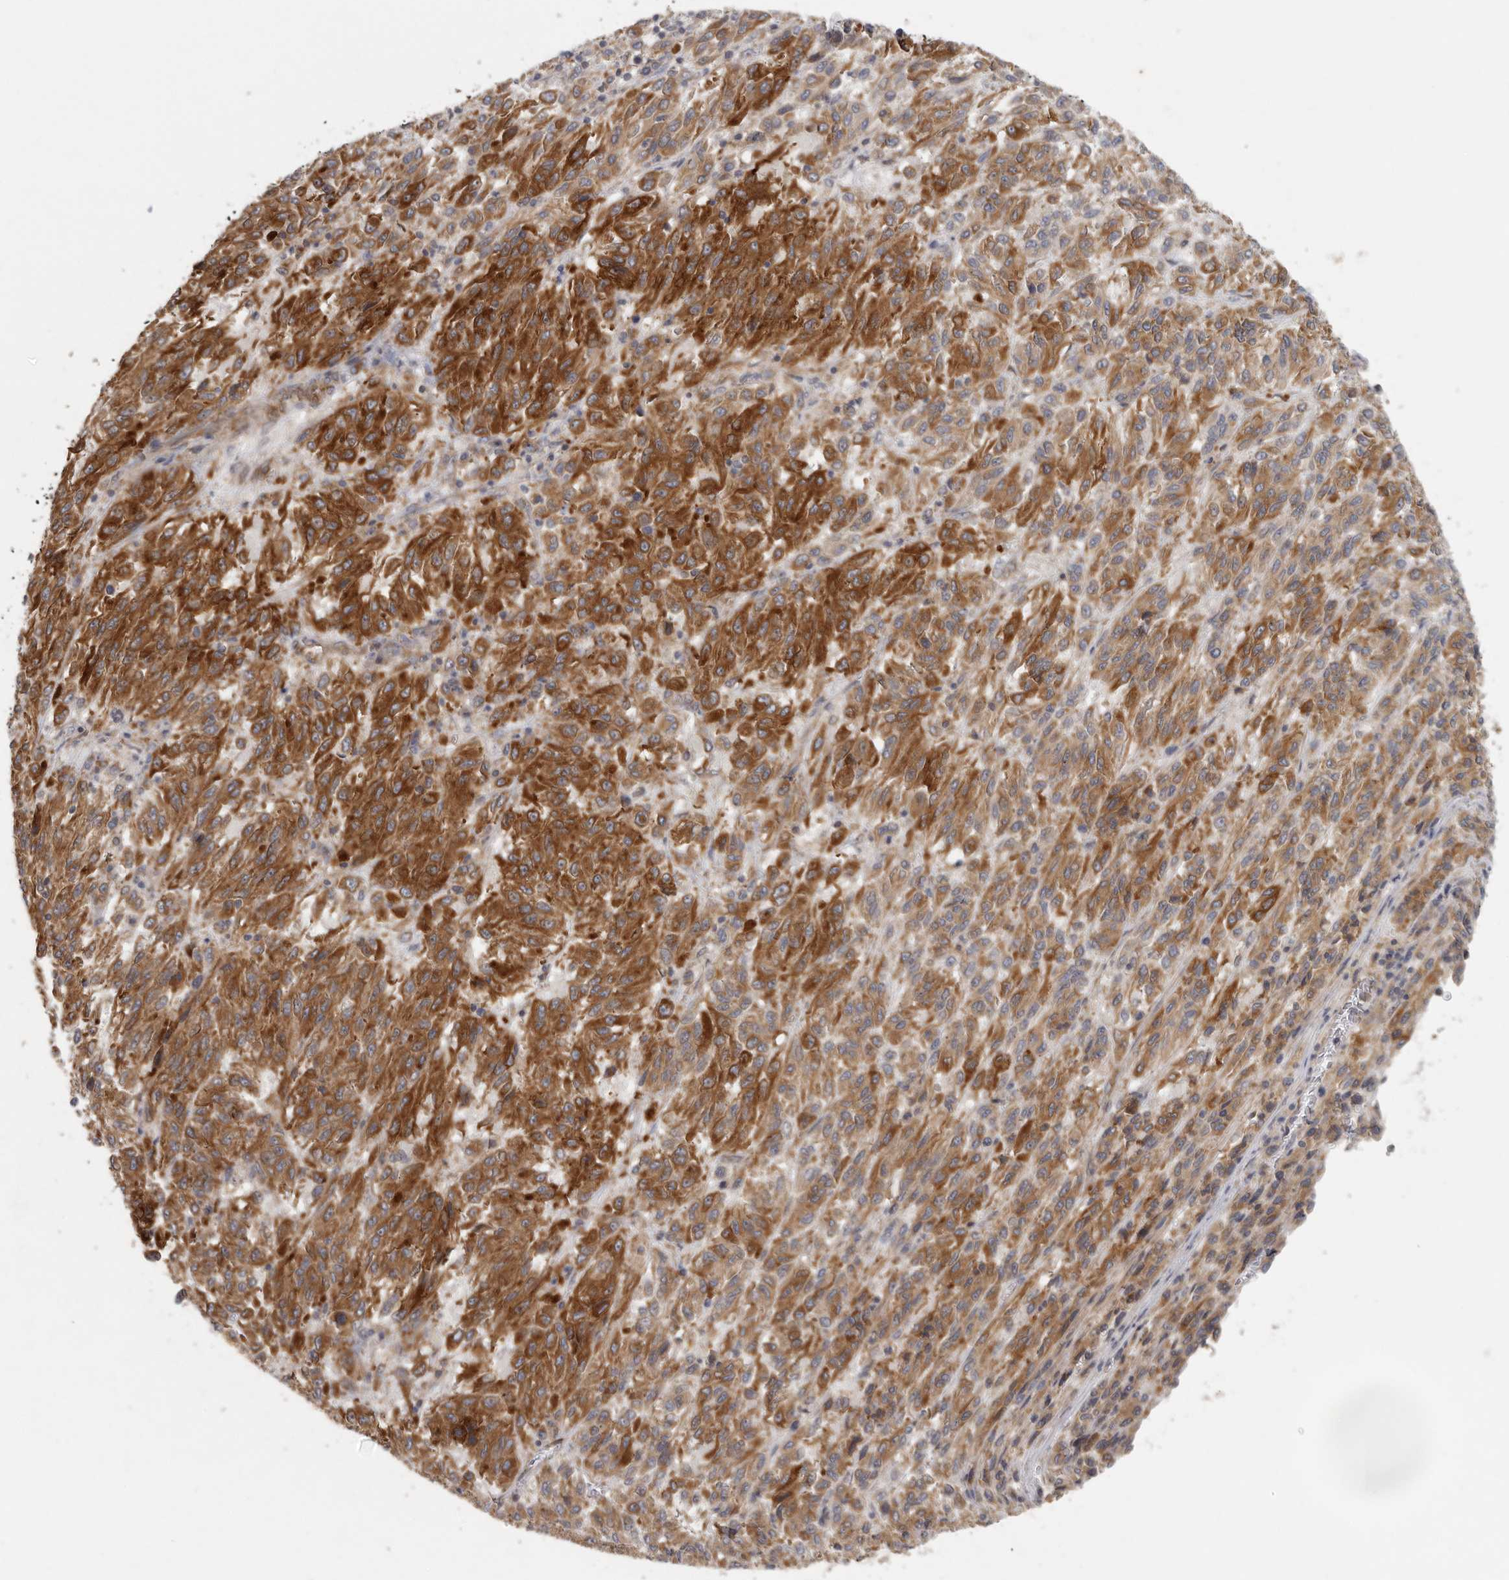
{"staining": {"intensity": "strong", "quantity": ">75%", "location": "cytoplasmic/membranous"}, "tissue": "melanoma", "cell_type": "Tumor cells", "image_type": "cancer", "snomed": [{"axis": "morphology", "description": "Malignant melanoma, Metastatic site"}, {"axis": "topography", "description": "Lung"}], "caption": "This histopathology image shows immunohistochemistry (IHC) staining of melanoma, with high strong cytoplasmic/membranous staining in about >75% of tumor cells.", "gene": "BCAP29", "patient": {"sex": "male", "age": 64}}